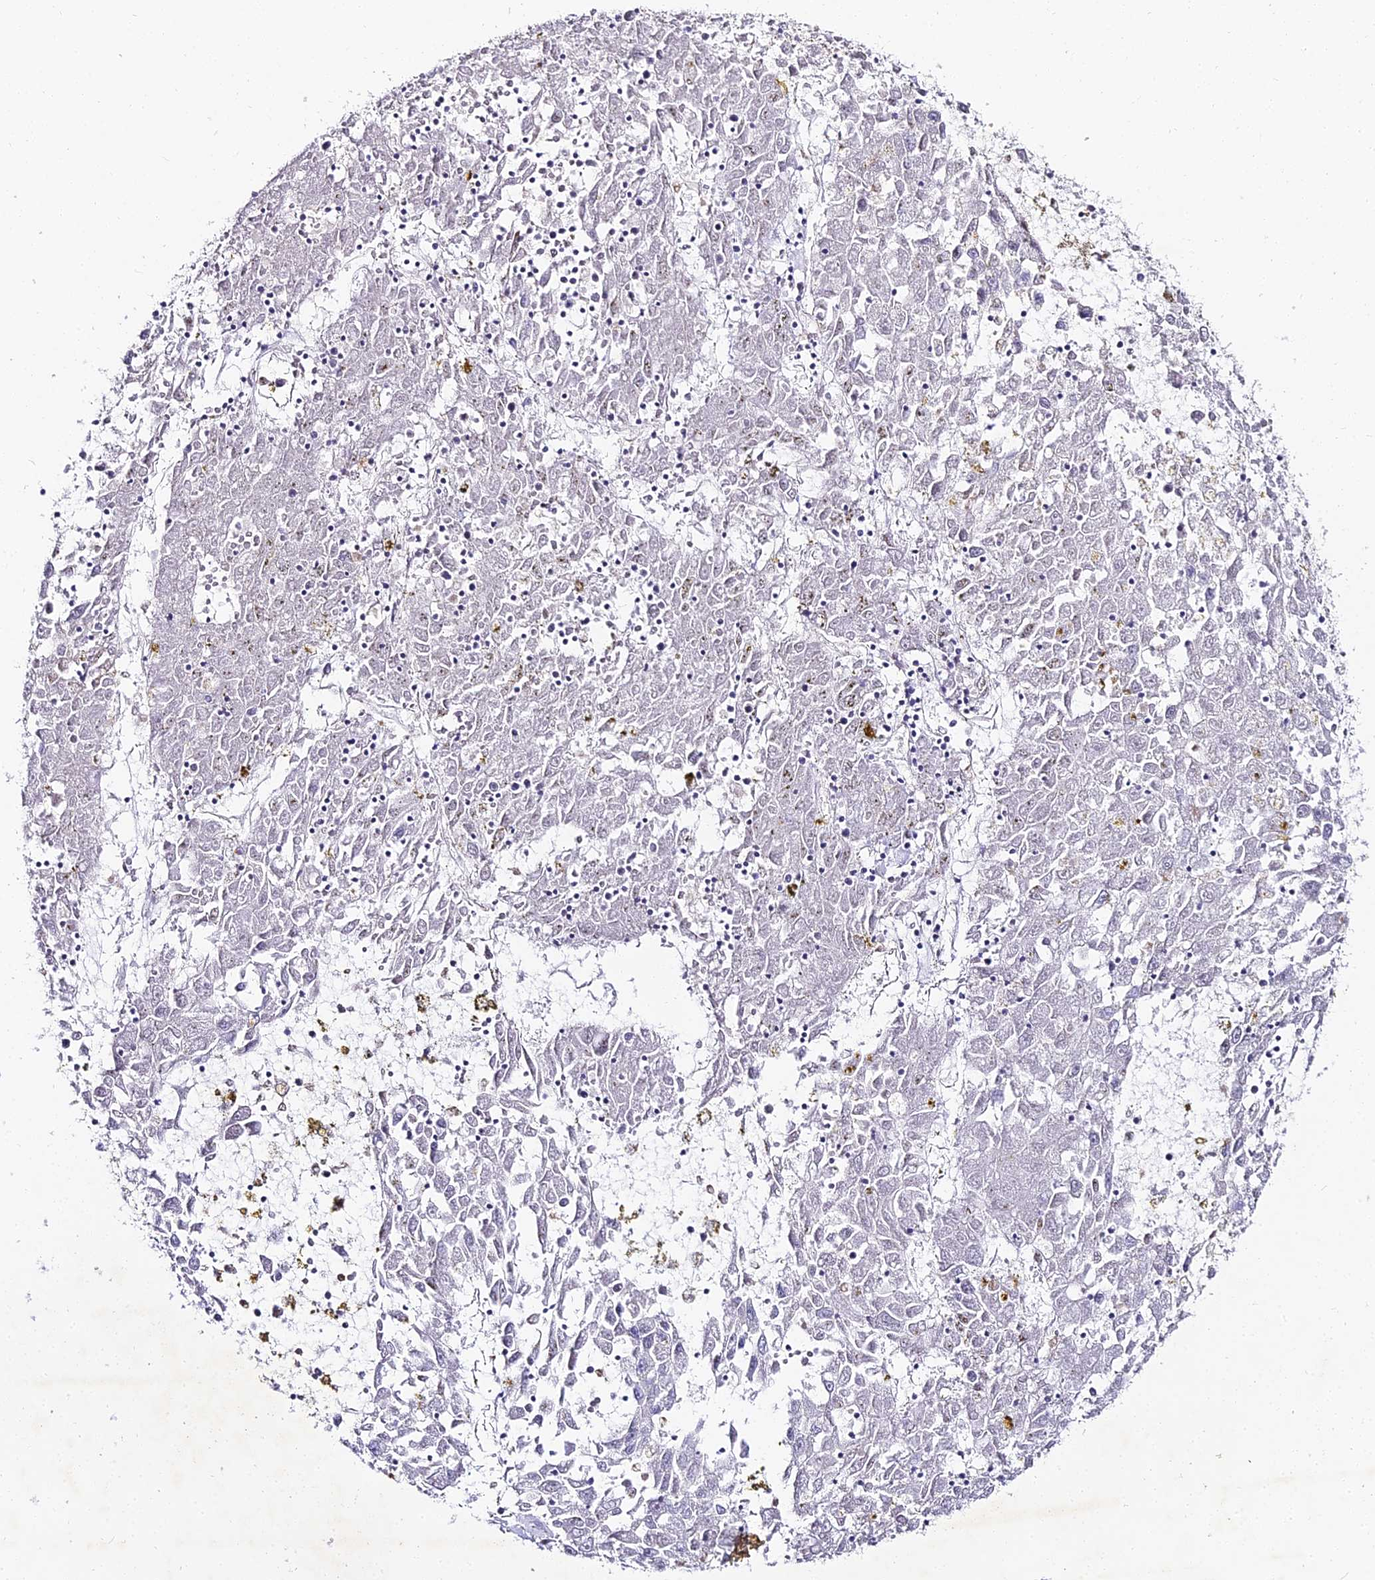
{"staining": {"intensity": "negative", "quantity": "none", "location": "none"}, "tissue": "liver cancer", "cell_type": "Tumor cells", "image_type": "cancer", "snomed": [{"axis": "morphology", "description": "Carcinoma, Hepatocellular, NOS"}, {"axis": "topography", "description": "Liver"}], "caption": "This is an immunohistochemistry (IHC) image of liver hepatocellular carcinoma. There is no staining in tumor cells.", "gene": "ALPG", "patient": {"sex": "male", "age": 49}}